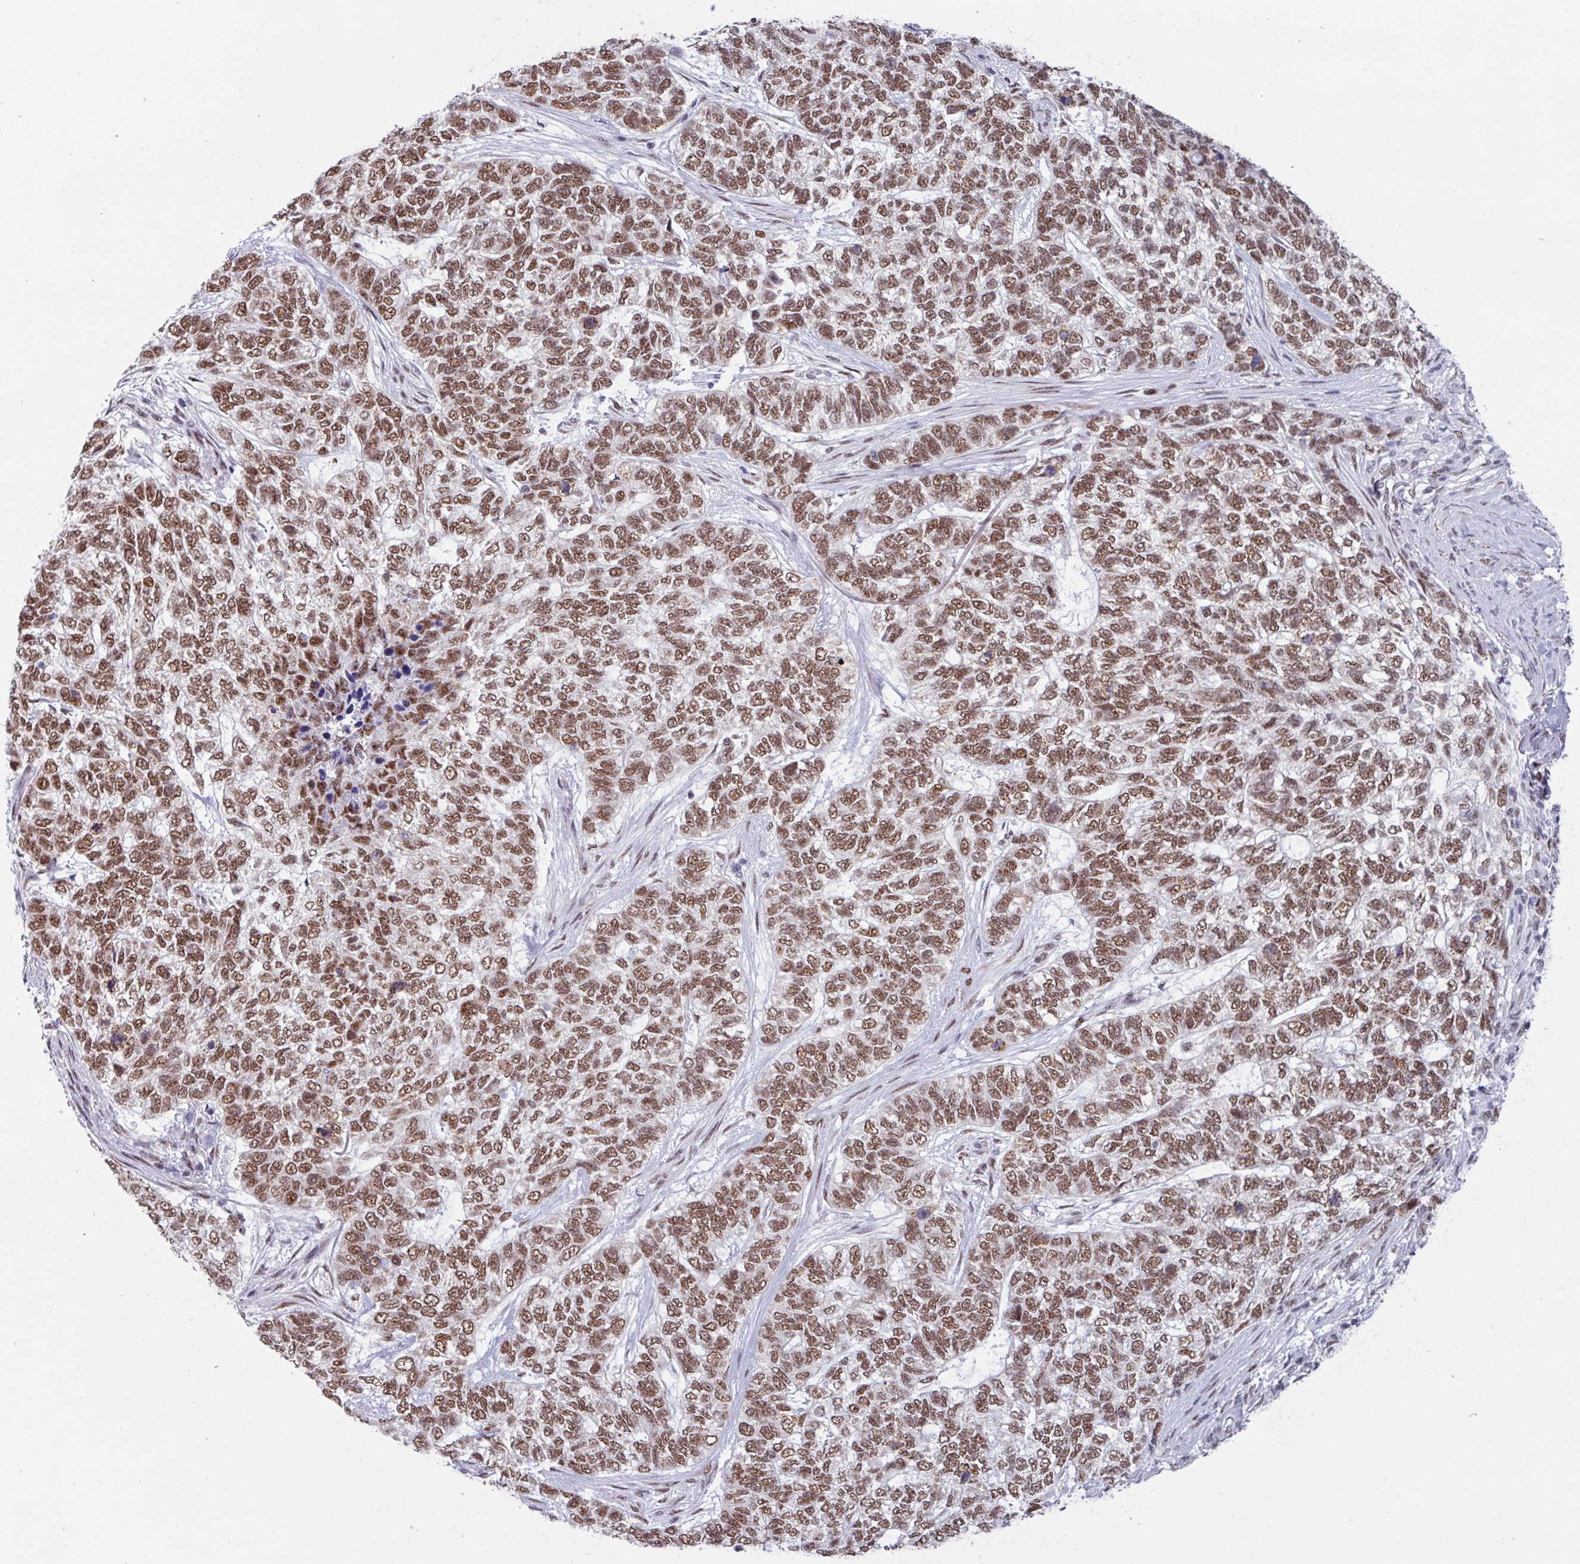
{"staining": {"intensity": "moderate", "quantity": ">75%", "location": "nuclear"}, "tissue": "skin cancer", "cell_type": "Tumor cells", "image_type": "cancer", "snomed": [{"axis": "morphology", "description": "Basal cell carcinoma"}, {"axis": "topography", "description": "Skin"}], "caption": "Immunohistochemical staining of human skin cancer (basal cell carcinoma) shows moderate nuclear protein staining in about >75% of tumor cells.", "gene": "PUF60", "patient": {"sex": "female", "age": 65}}